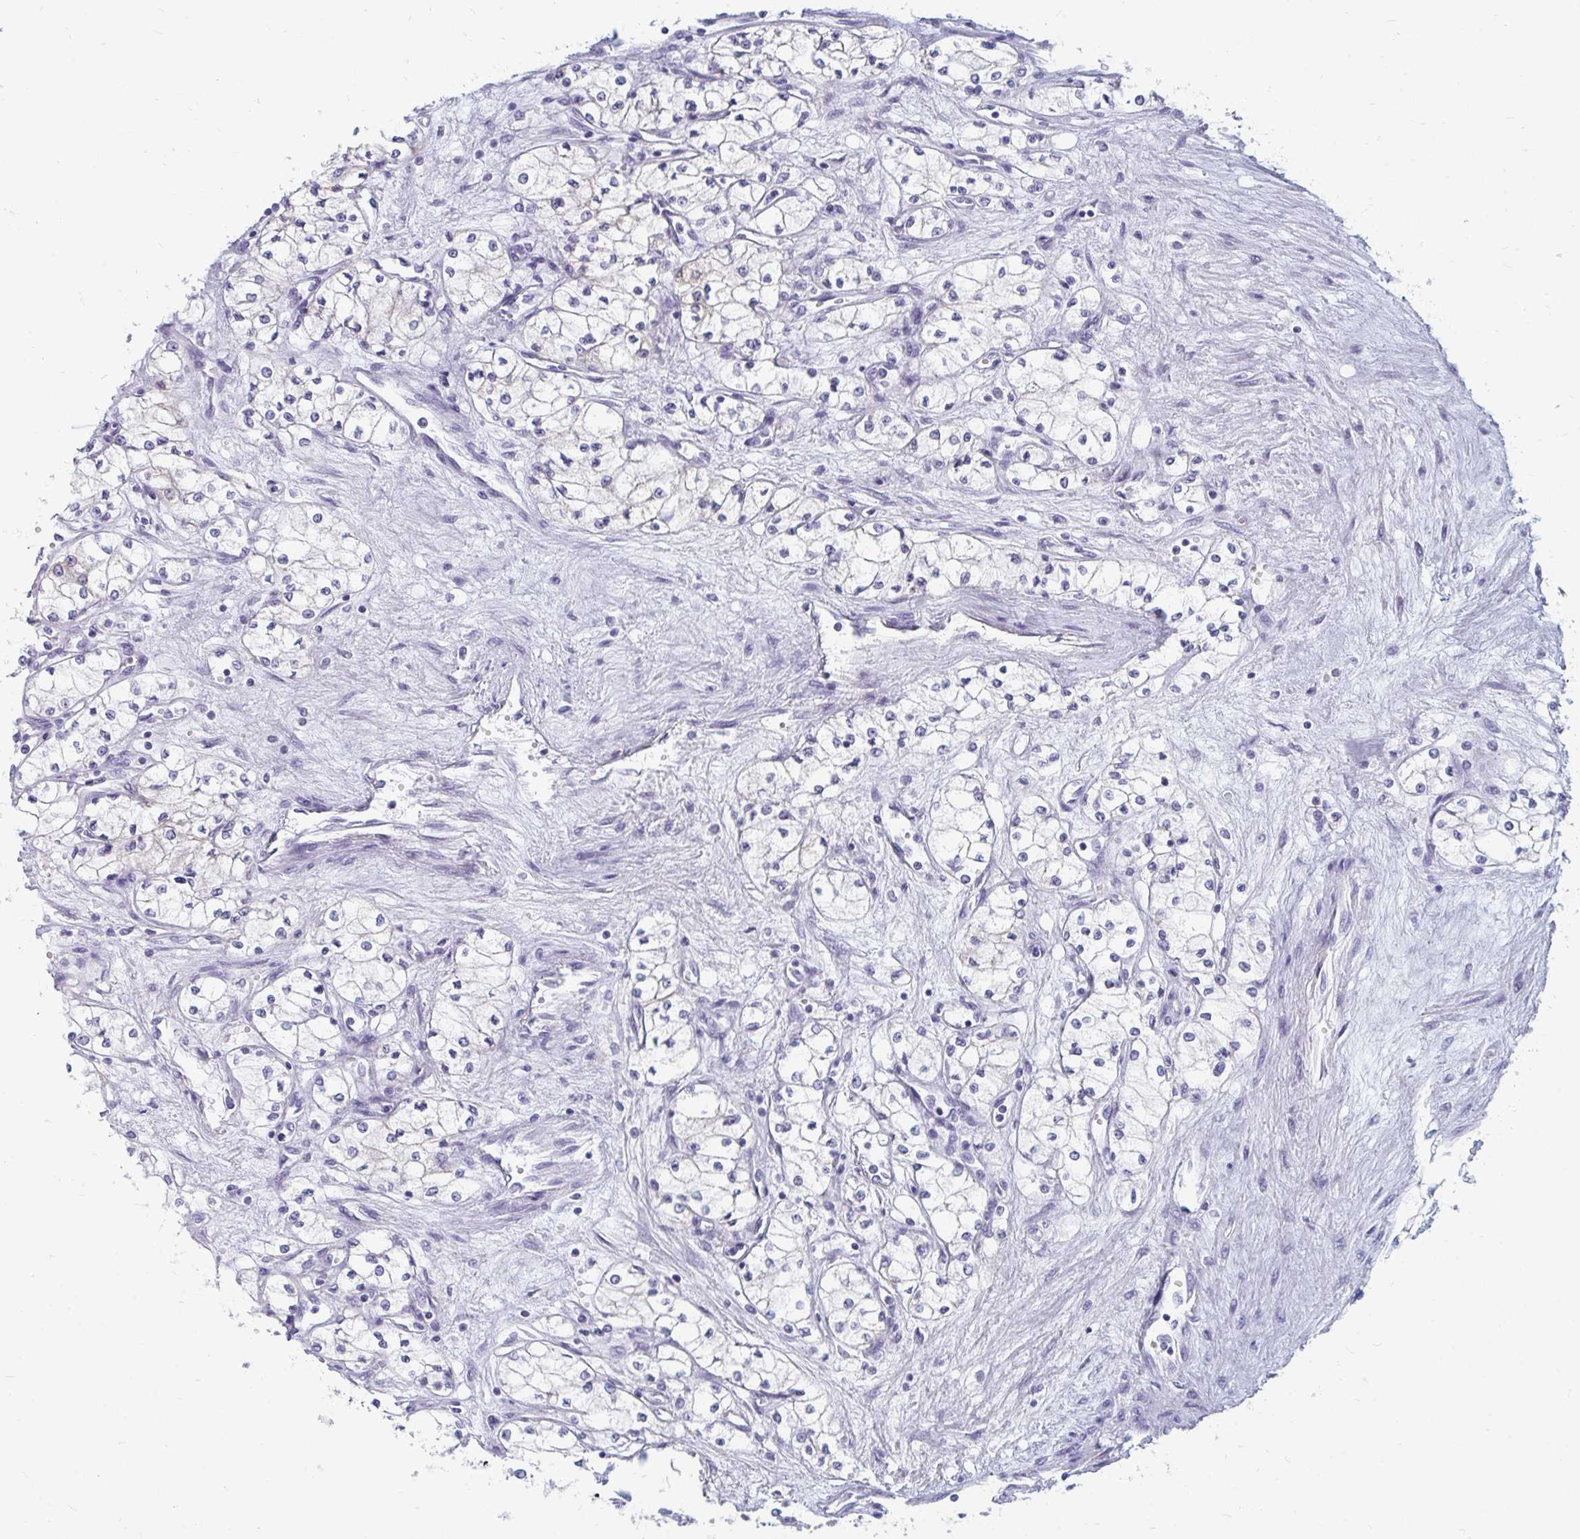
{"staining": {"intensity": "negative", "quantity": "none", "location": "none"}, "tissue": "renal cancer", "cell_type": "Tumor cells", "image_type": "cancer", "snomed": [{"axis": "morphology", "description": "Normal tissue, NOS"}, {"axis": "morphology", "description": "Adenocarcinoma, NOS"}, {"axis": "topography", "description": "Kidney"}], "caption": "Renal cancer (adenocarcinoma) was stained to show a protein in brown. There is no significant staining in tumor cells. (Stains: DAB immunohistochemistry (IHC) with hematoxylin counter stain, Microscopy: brightfield microscopy at high magnification).", "gene": "OR10V1", "patient": {"sex": "male", "age": 59}}